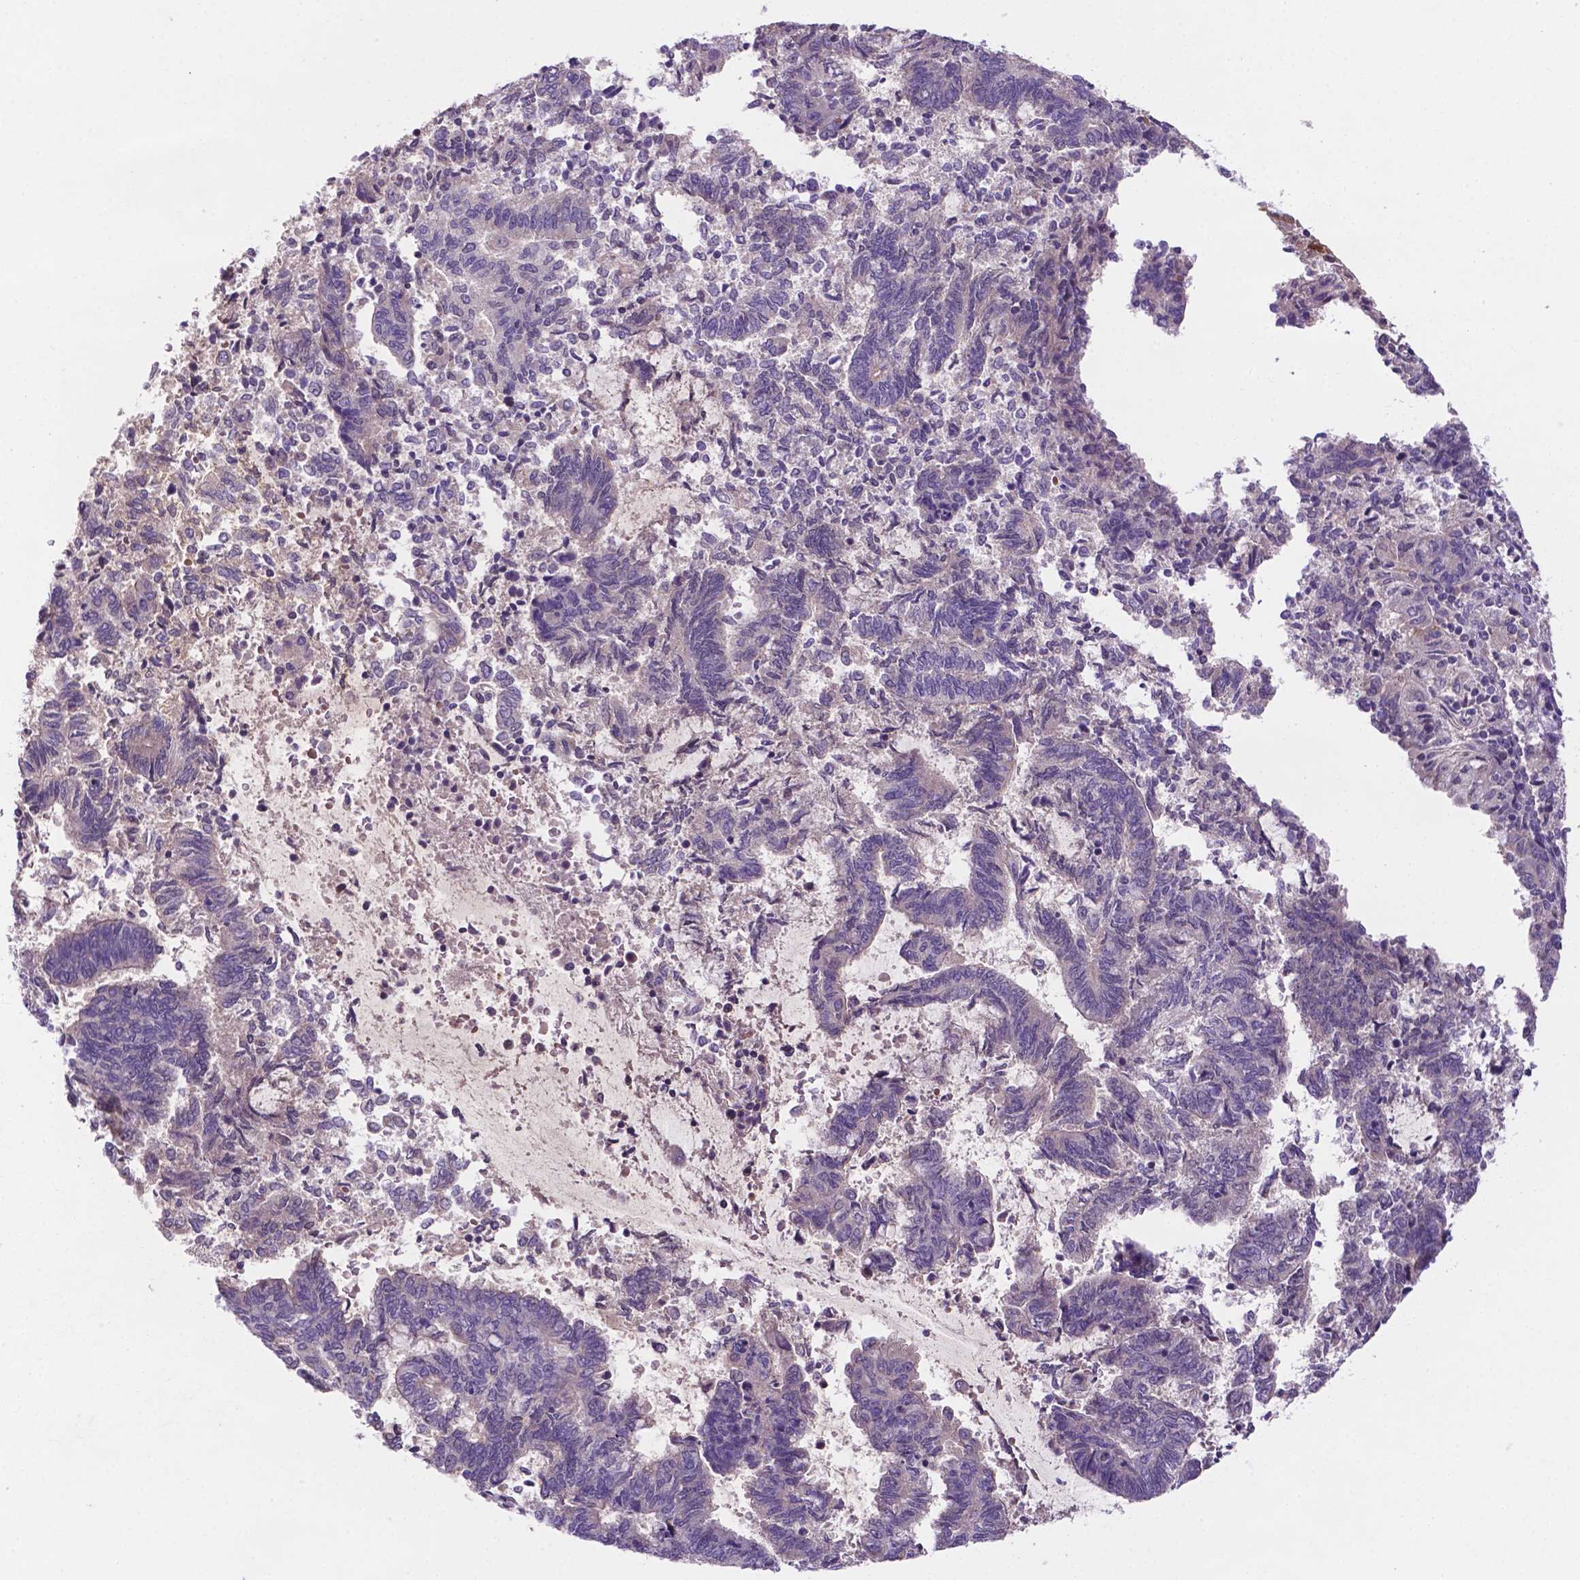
{"staining": {"intensity": "weak", "quantity": "<25%", "location": "cytoplasmic/membranous"}, "tissue": "endometrial cancer", "cell_type": "Tumor cells", "image_type": "cancer", "snomed": [{"axis": "morphology", "description": "Adenocarcinoma, NOS"}, {"axis": "topography", "description": "Endometrium"}], "caption": "Immunohistochemistry (IHC) image of human adenocarcinoma (endometrial) stained for a protein (brown), which reveals no staining in tumor cells.", "gene": "TM4SF20", "patient": {"sex": "female", "age": 65}}